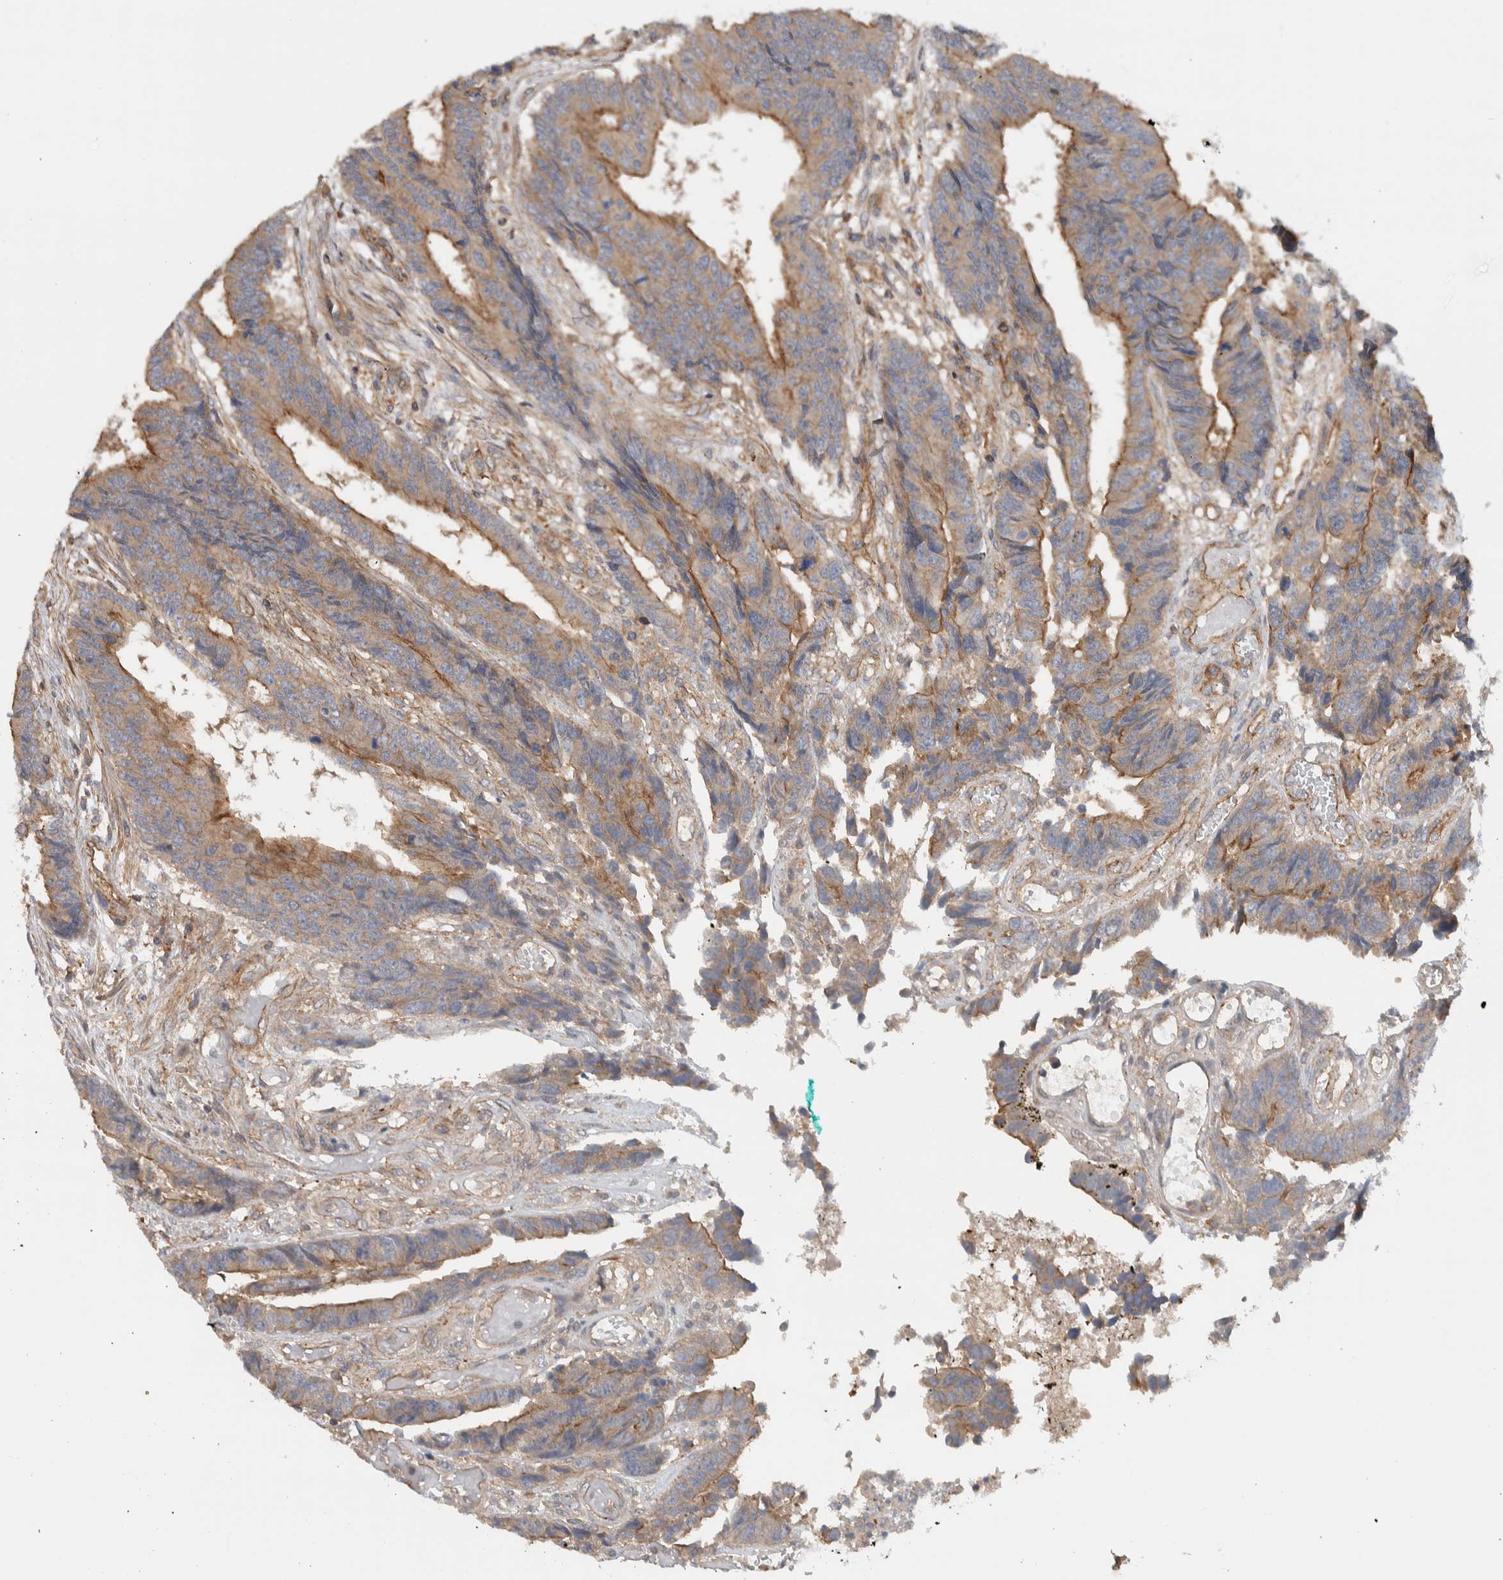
{"staining": {"intensity": "moderate", "quantity": ">75%", "location": "cytoplasmic/membranous"}, "tissue": "colorectal cancer", "cell_type": "Tumor cells", "image_type": "cancer", "snomed": [{"axis": "morphology", "description": "Adenocarcinoma, NOS"}, {"axis": "topography", "description": "Rectum"}], "caption": "Approximately >75% of tumor cells in human adenocarcinoma (colorectal) demonstrate moderate cytoplasmic/membranous protein expression as visualized by brown immunohistochemical staining.", "gene": "MPRIP", "patient": {"sex": "male", "age": 84}}